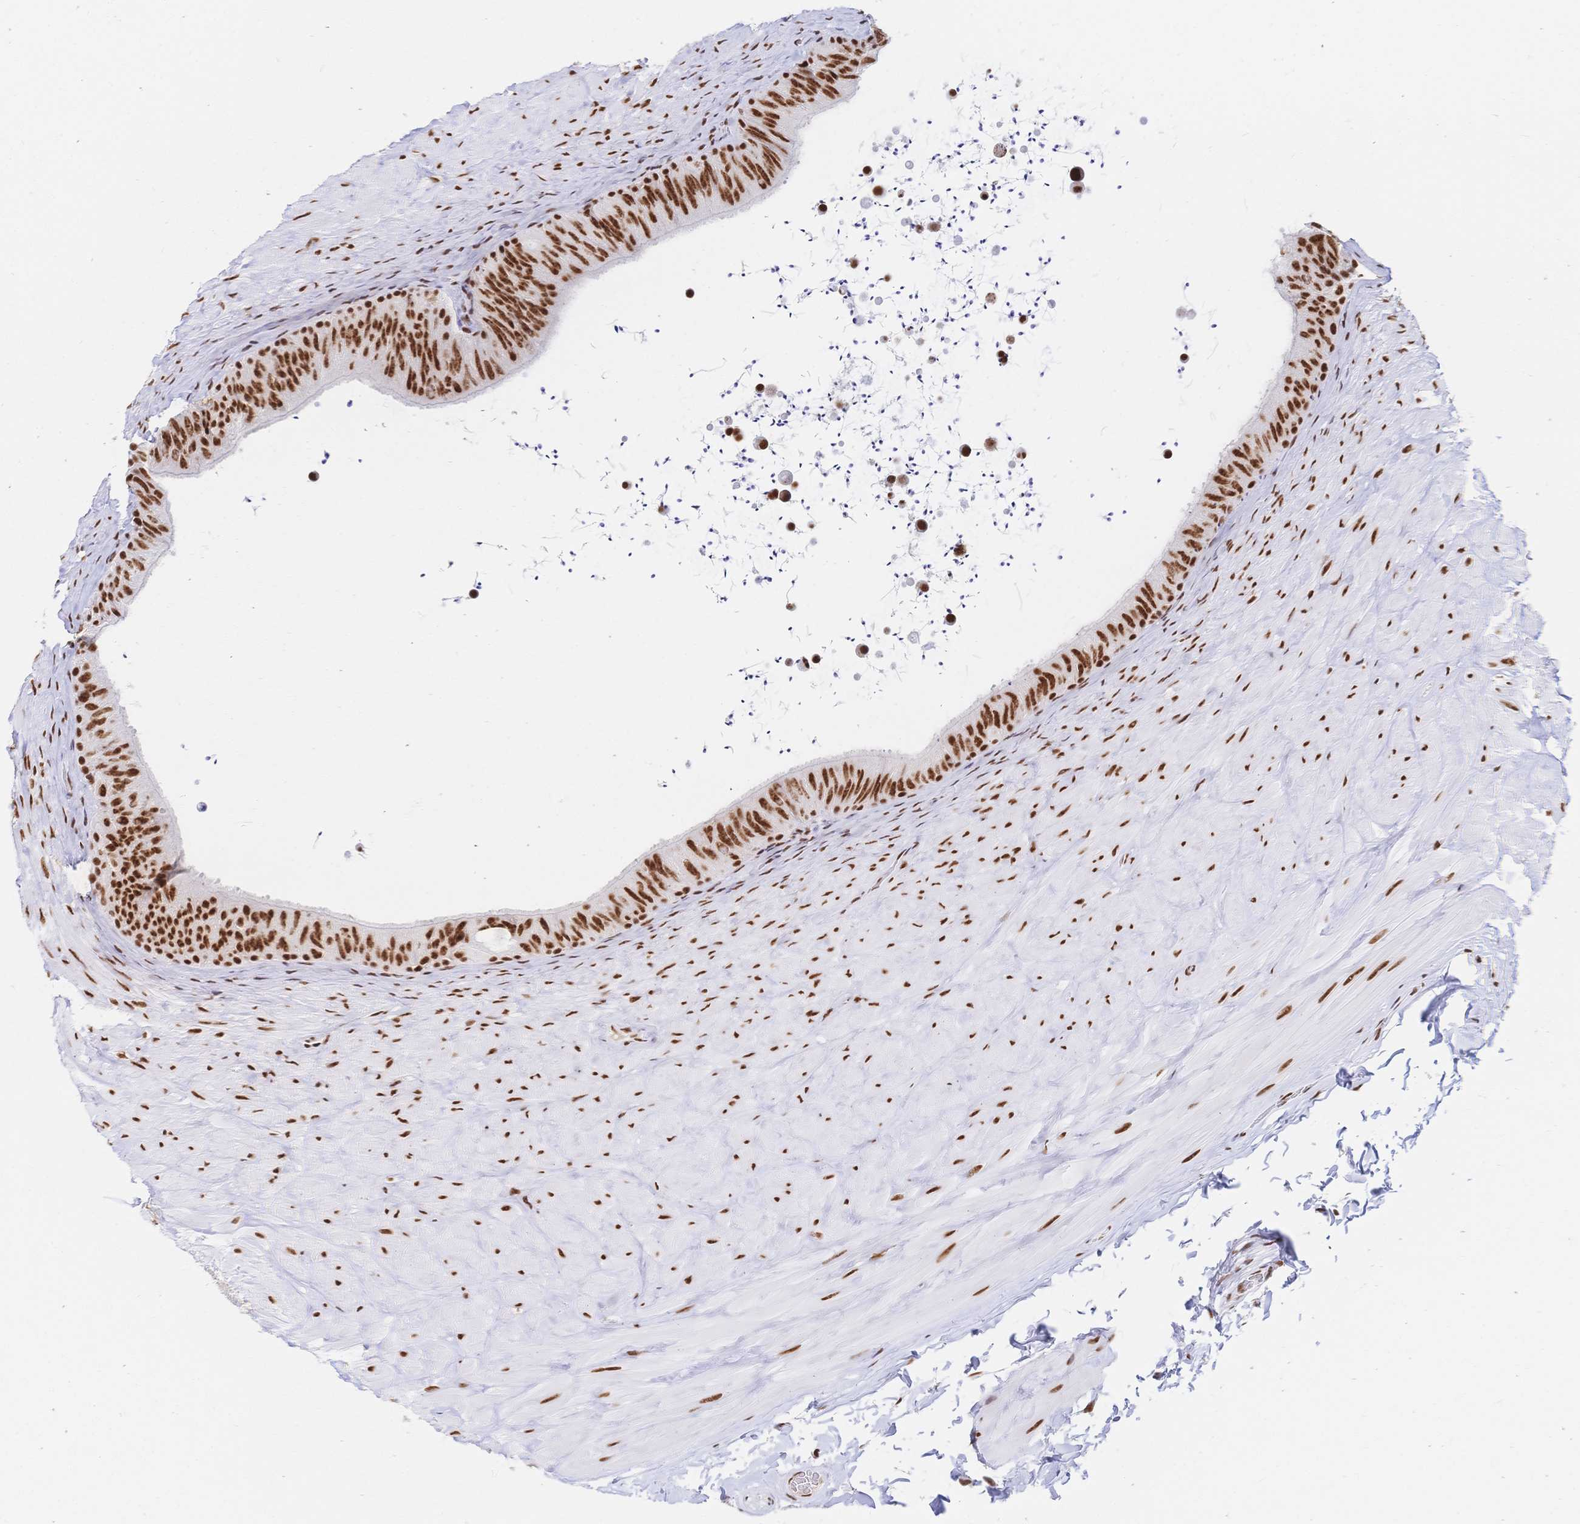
{"staining": {"intensity": "strong", "quantity": ">75%", "location": "nuclear"}, "tissue": "epididymis", "cell_type": "Glandular cells", "image_type": "normal", "snomed": [{"axis": "morphology", "description": "Normal tissue, NOS"}, {"axis": "topography", "description": "Epididymis, spermatic cord, NOS"}, {"axis": "topography", "description": "Epididymis"}], "caption": "The photomicrograph displays staining of unremarkable epididymis, revealing strong nuclear protein positivity (brown color) within glandular cells. The protein is shown in brown color, while the nuclei are stained blue.", "gene": "SRSF1", "patient": {"sex": "male", "age": 31}}